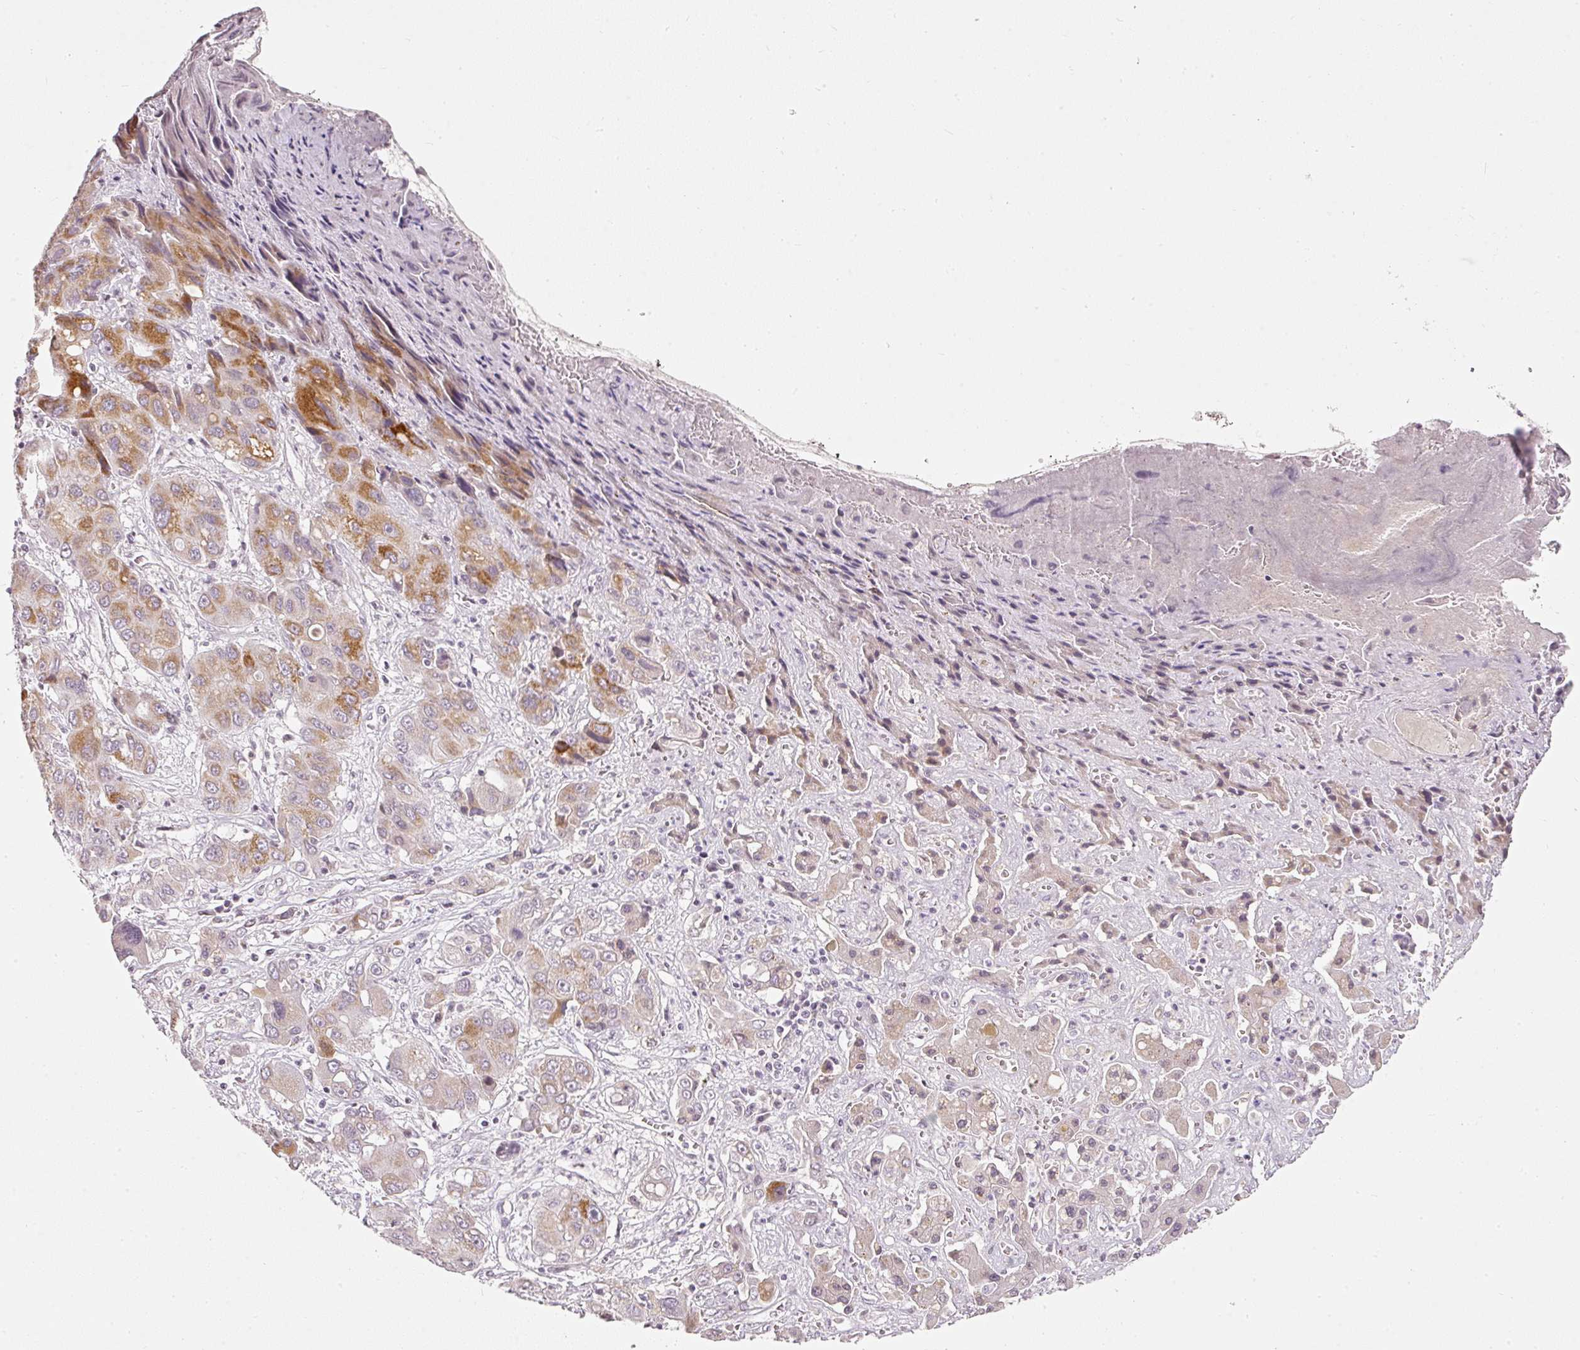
{"staining": {"intensity": "moderate", "quantity": ">75%", "location": "cytoplasmic/membranous"}, "tissue": "liver cancer", "cell_type": "Tumor cells", "image_type": "cancer", "snomed": [{"axis": "morphology", "description": "Cholangiocarcinoma"}, {"axis": "topography", "description": "Liver"}], "caption": "This is an image of immunohistochemistry (IHC) staining of liver cholangiocarcinoma, which shows moderate staining in the cytoplasmic/membranous of tumor cells.", "gene": "NRDE2", "patient": {"sex": "male", "age": 67}}